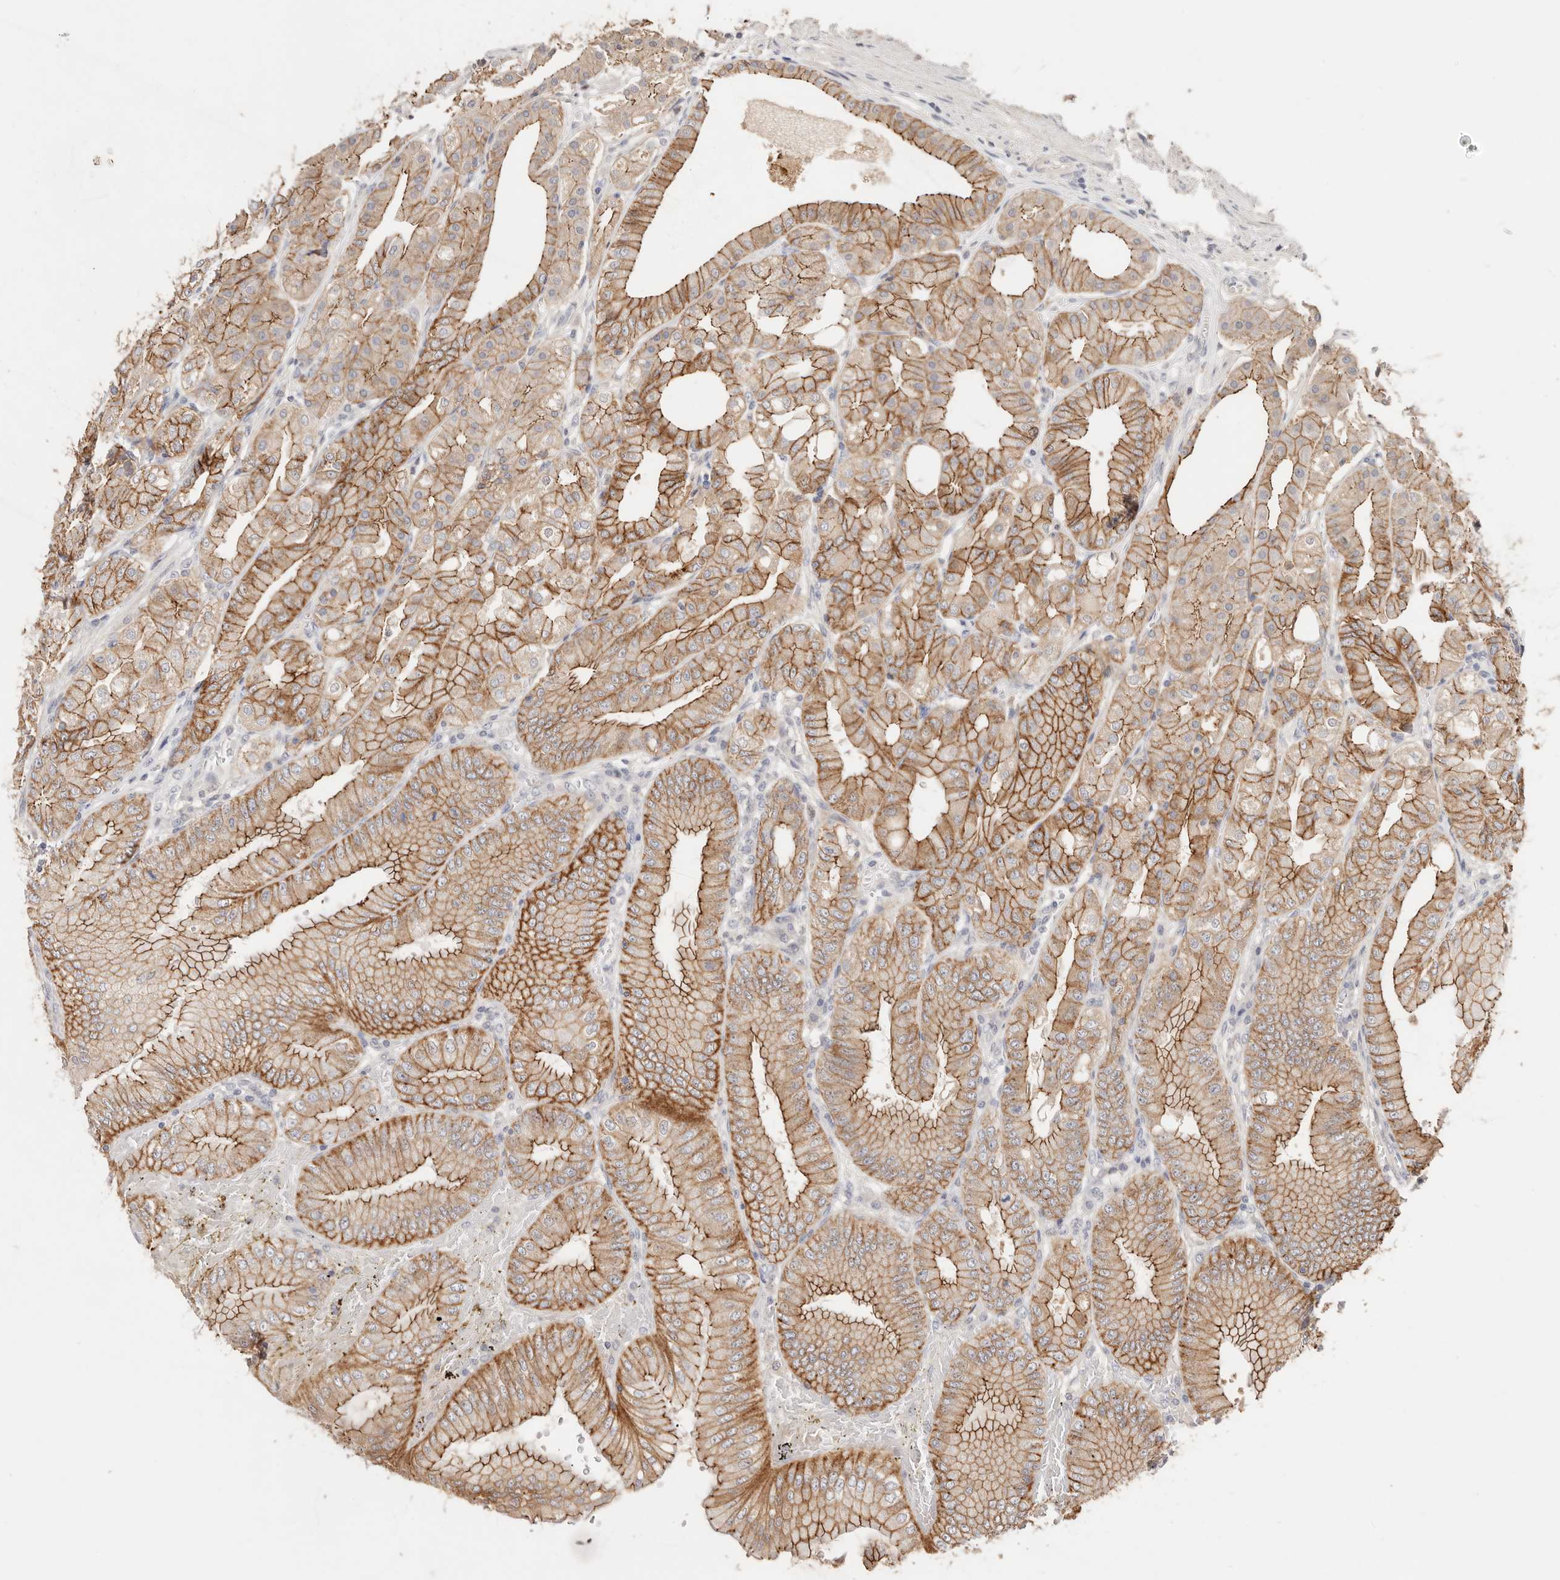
{"staining": {"intensity": "moderate", "quantity": ">75%", "location": "cytoplasmic/membranous"}, "tissue": "stomach", "cell_type": "Glandular cells", "image_type": "normal", "snomed": [{"axis": "morphology", "description": "Normal tissue, NOS"}, {"axis": "topography", "description": "Stomach, lower"}], "caption": "A medium amount of moderate cytoplasmic/membranous positivity is identified in about >75% of glandular cells in benign stomach.", "gene": "CXADR", "patient": {"sex": "male", "age": 71}}